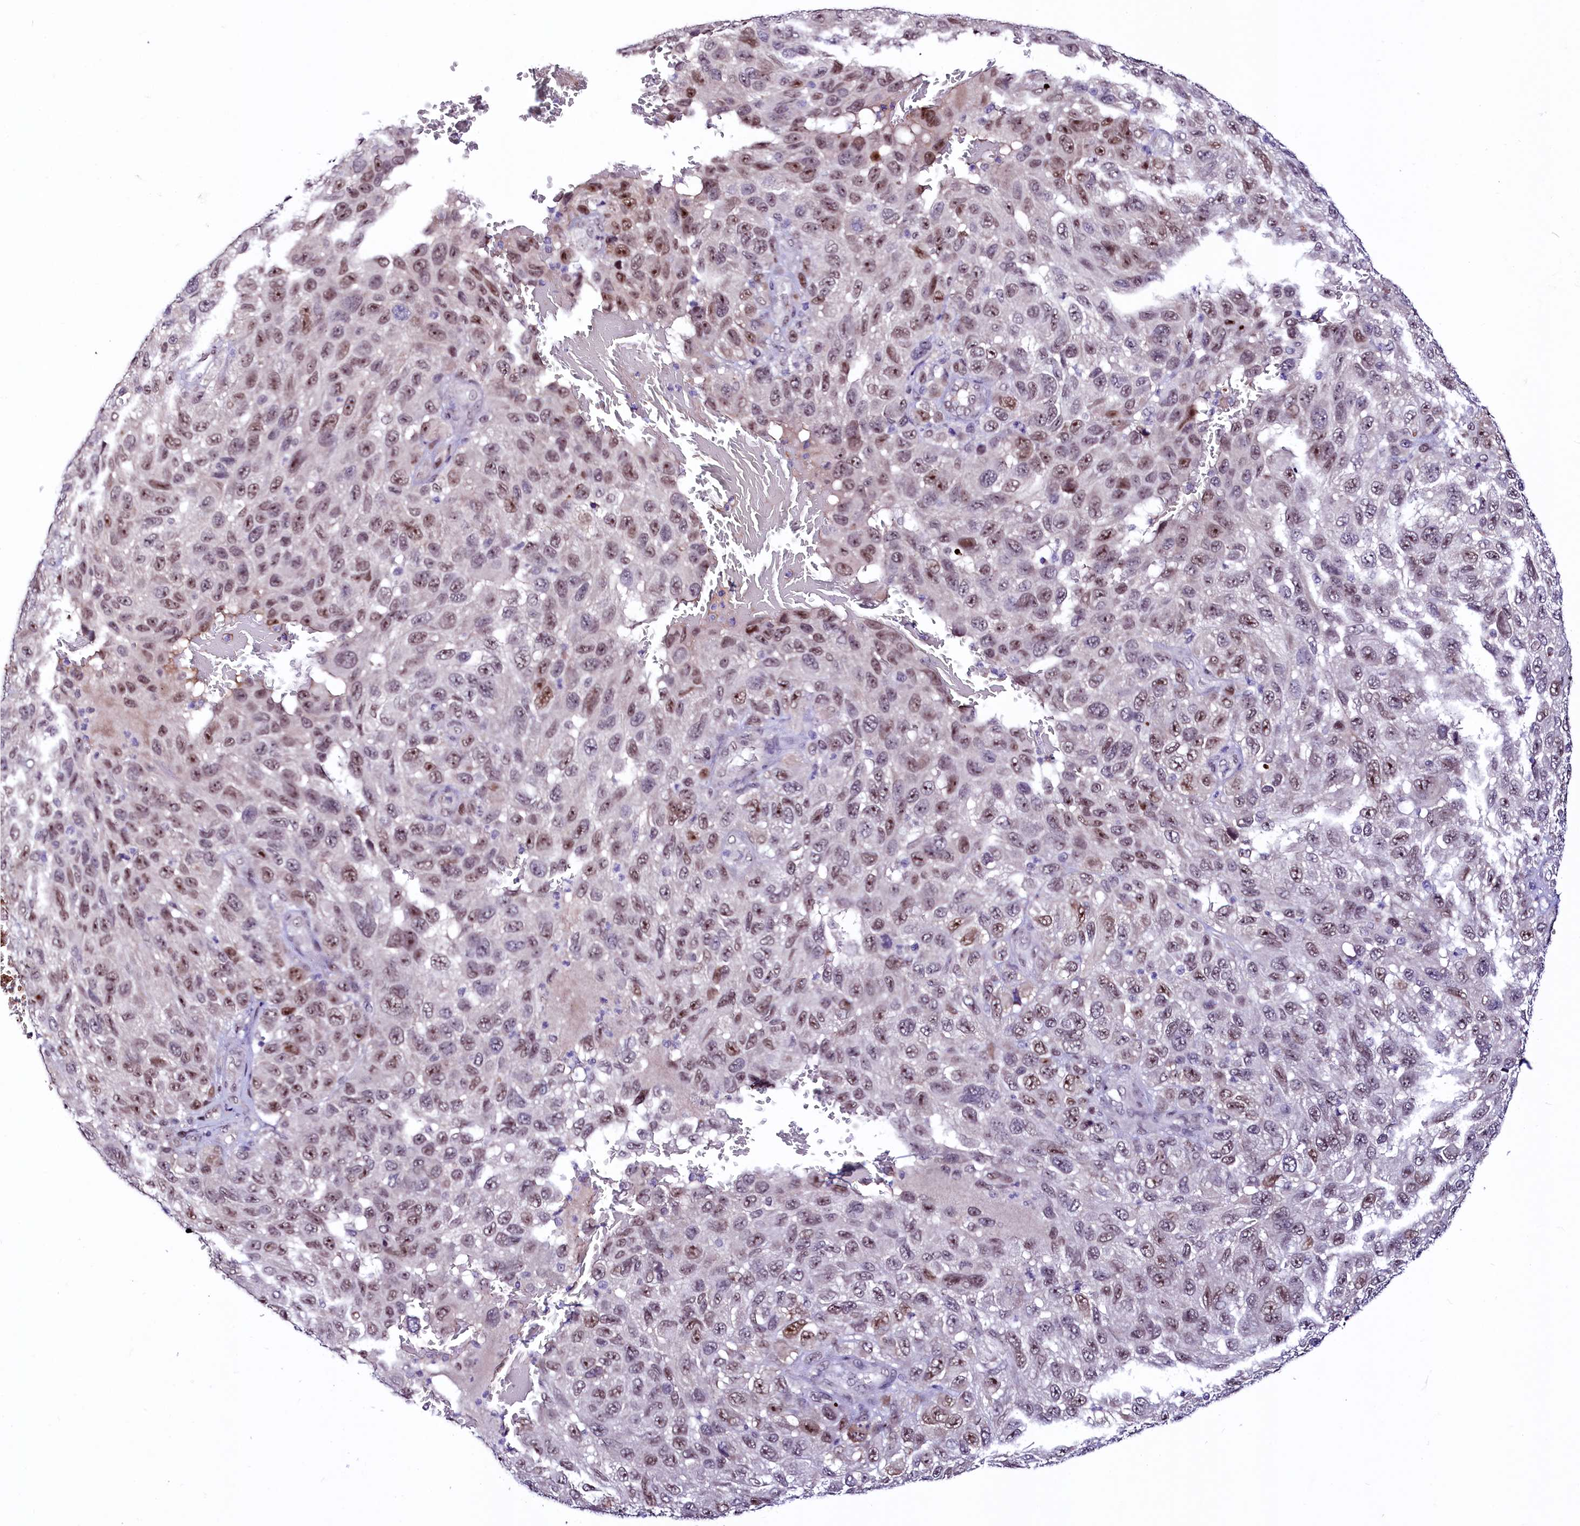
{"staining": {"intensity": "moderate", "quantity": "25%-75%", "location": "nuclear"}, "tissue": "melanoma", "cell_type": "Tumor cells", "image_type": "cancer", "snomed": [{"axis": "morphology", "description": "Normal tissue, NOS"}, {"axis": "morphology", "description": "Malignant melanoma, NOS"}, {"axis": "topography", "description": "Skin"}], "caption": "IHC of malignant melanoma demonstrates medium levels of moderate nuclear expression in approximately 25%-75% of tumor cells.", "gene": "LEUTX", "patient": {"sex": "female", "age": 96}}